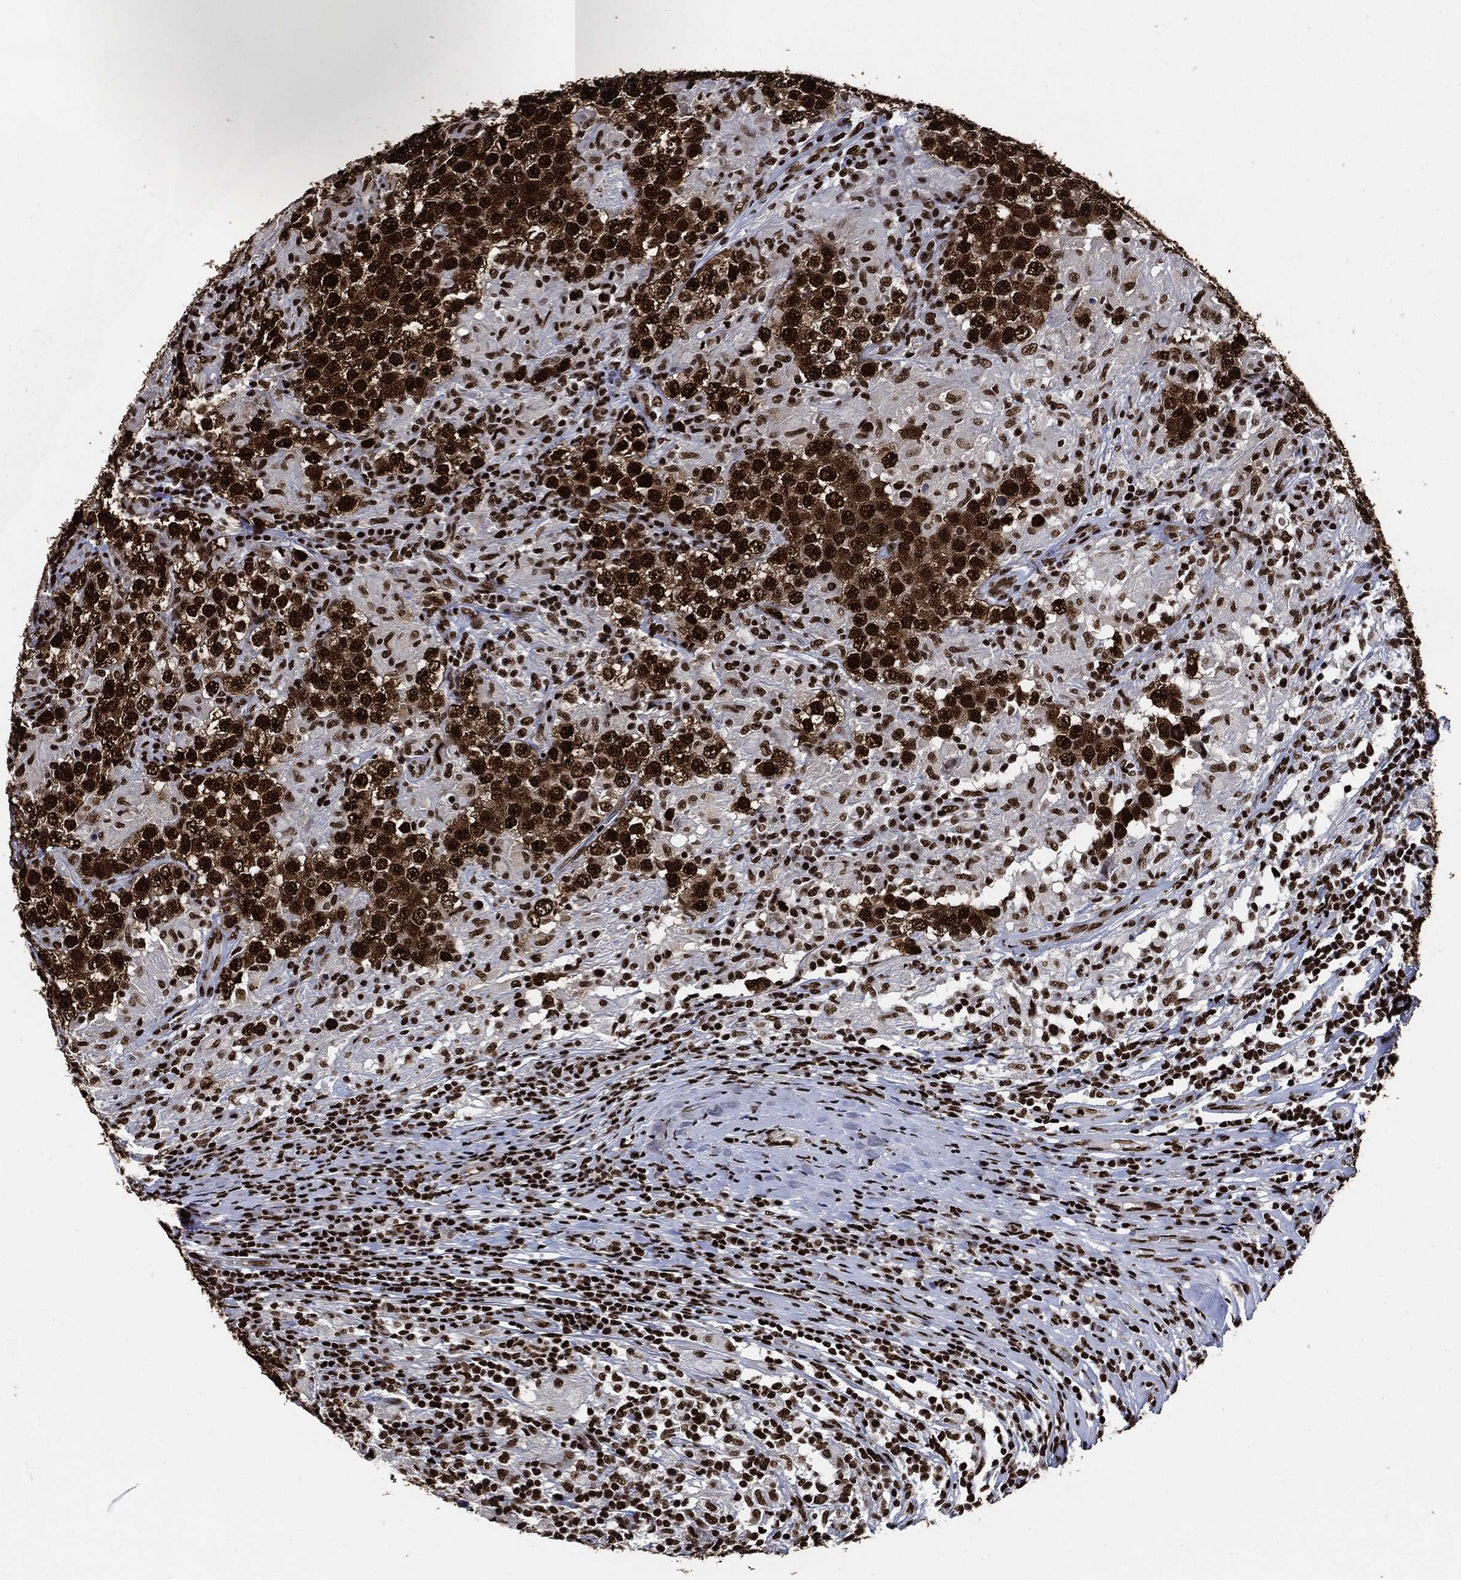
{"staining": {"intensity": "strong", "quantity": ">75%", "location": "nuclear"}, "tissue": "testis cancer", "cell_type": "Tumor cells", "image_type": "cancer", "snomed": [{"axis": "morphology", "description": "Seminoma, NOS"}, {"axis": "morphology", "description": "Carcinoma, Embryonal, NOS"}, {"axis": "topography", "description": "Testis"}], "caption": "Human testis cancer stained with a brown dye shows strong nuclear positive positivity in approximately >75% of tumor cells.", "gene": "RECQL", "patient": {"sex": "male", "age": 41}}